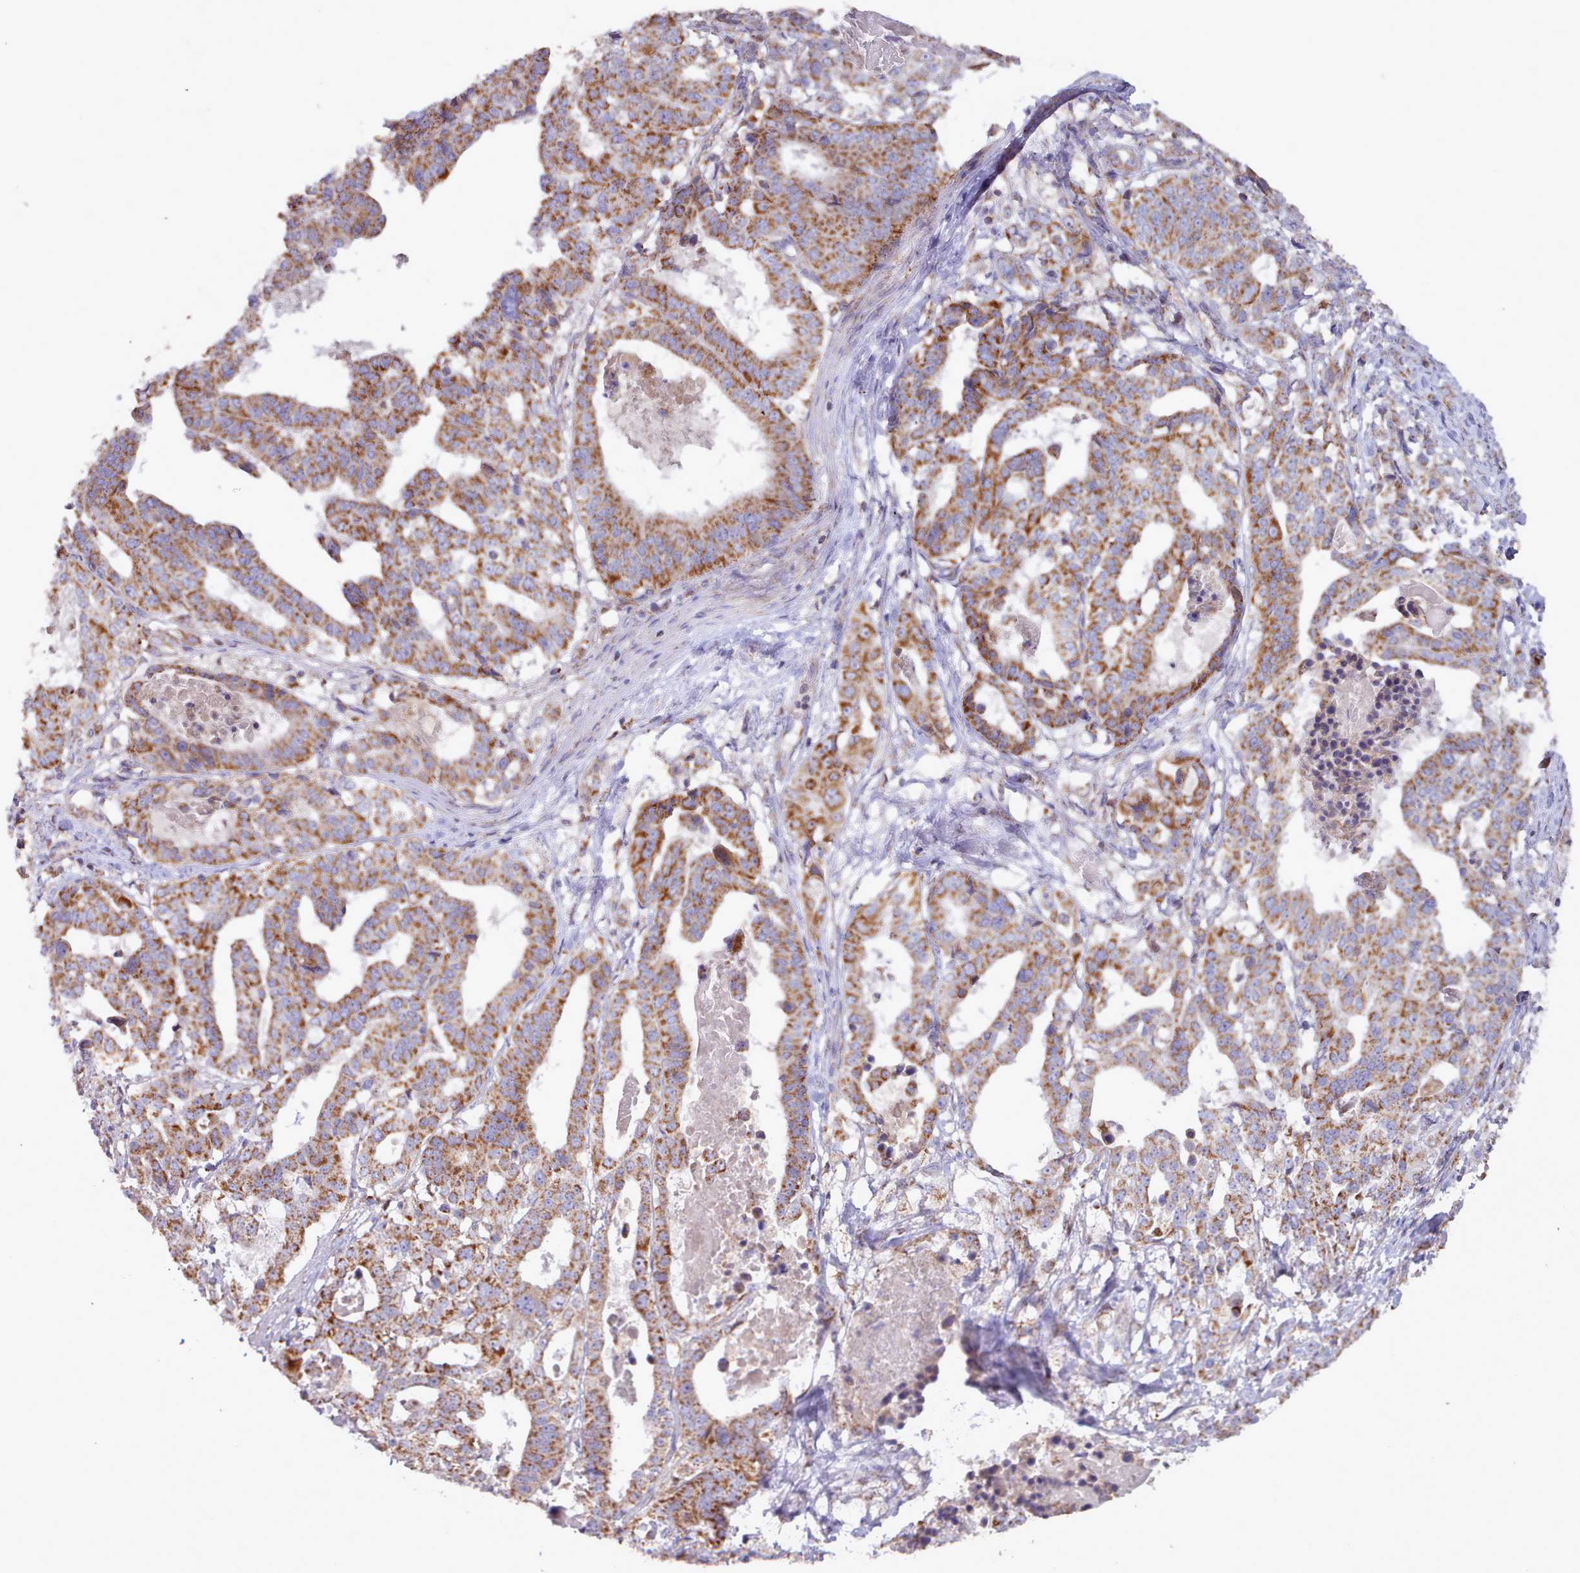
{"staining": {"intensity": "moderate", "quantity": ">75%", "location": "cytoplasmic/membranous"}, "tissue": "stomach cancer", "cell_type": "Tumor cells", "image_type": "cancer", "snomed": [{"axis": "morphology", "description": "Adenocarcinoma, NOS"}, {"axis": "topography", "description": "Stomach"}], "caption": "The image demonstrates staining of stomach cancer, revealing moderate cytoplasmic/membranous protein staining (brown color) within tumor cells.", "gene": "HSDL2", "patient": {"sex": "male", "age": 48}}